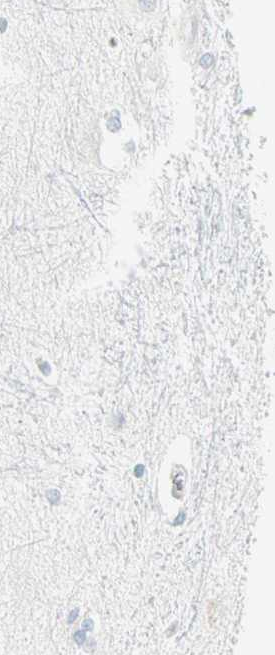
{"staining": {"intensity": "negative", "quantity": "none", "location": "none"}, "tissue": "hippocampus", "cell_type": "Glial cells", "image_type": "normal", "snomed": [{"axis": "morphology", "description": "Normal tissue, NOS"}, {"axis": "topography", "description": "Hippocampus"}], "caption": "Image shows no protein positivity in glial cells of unremarkable hippocampus. (Immunohistochemistry, brightfield microscopy, high magnification).", "gene": "MLLT10", "patient": {"sex": "female", "age": 19}}